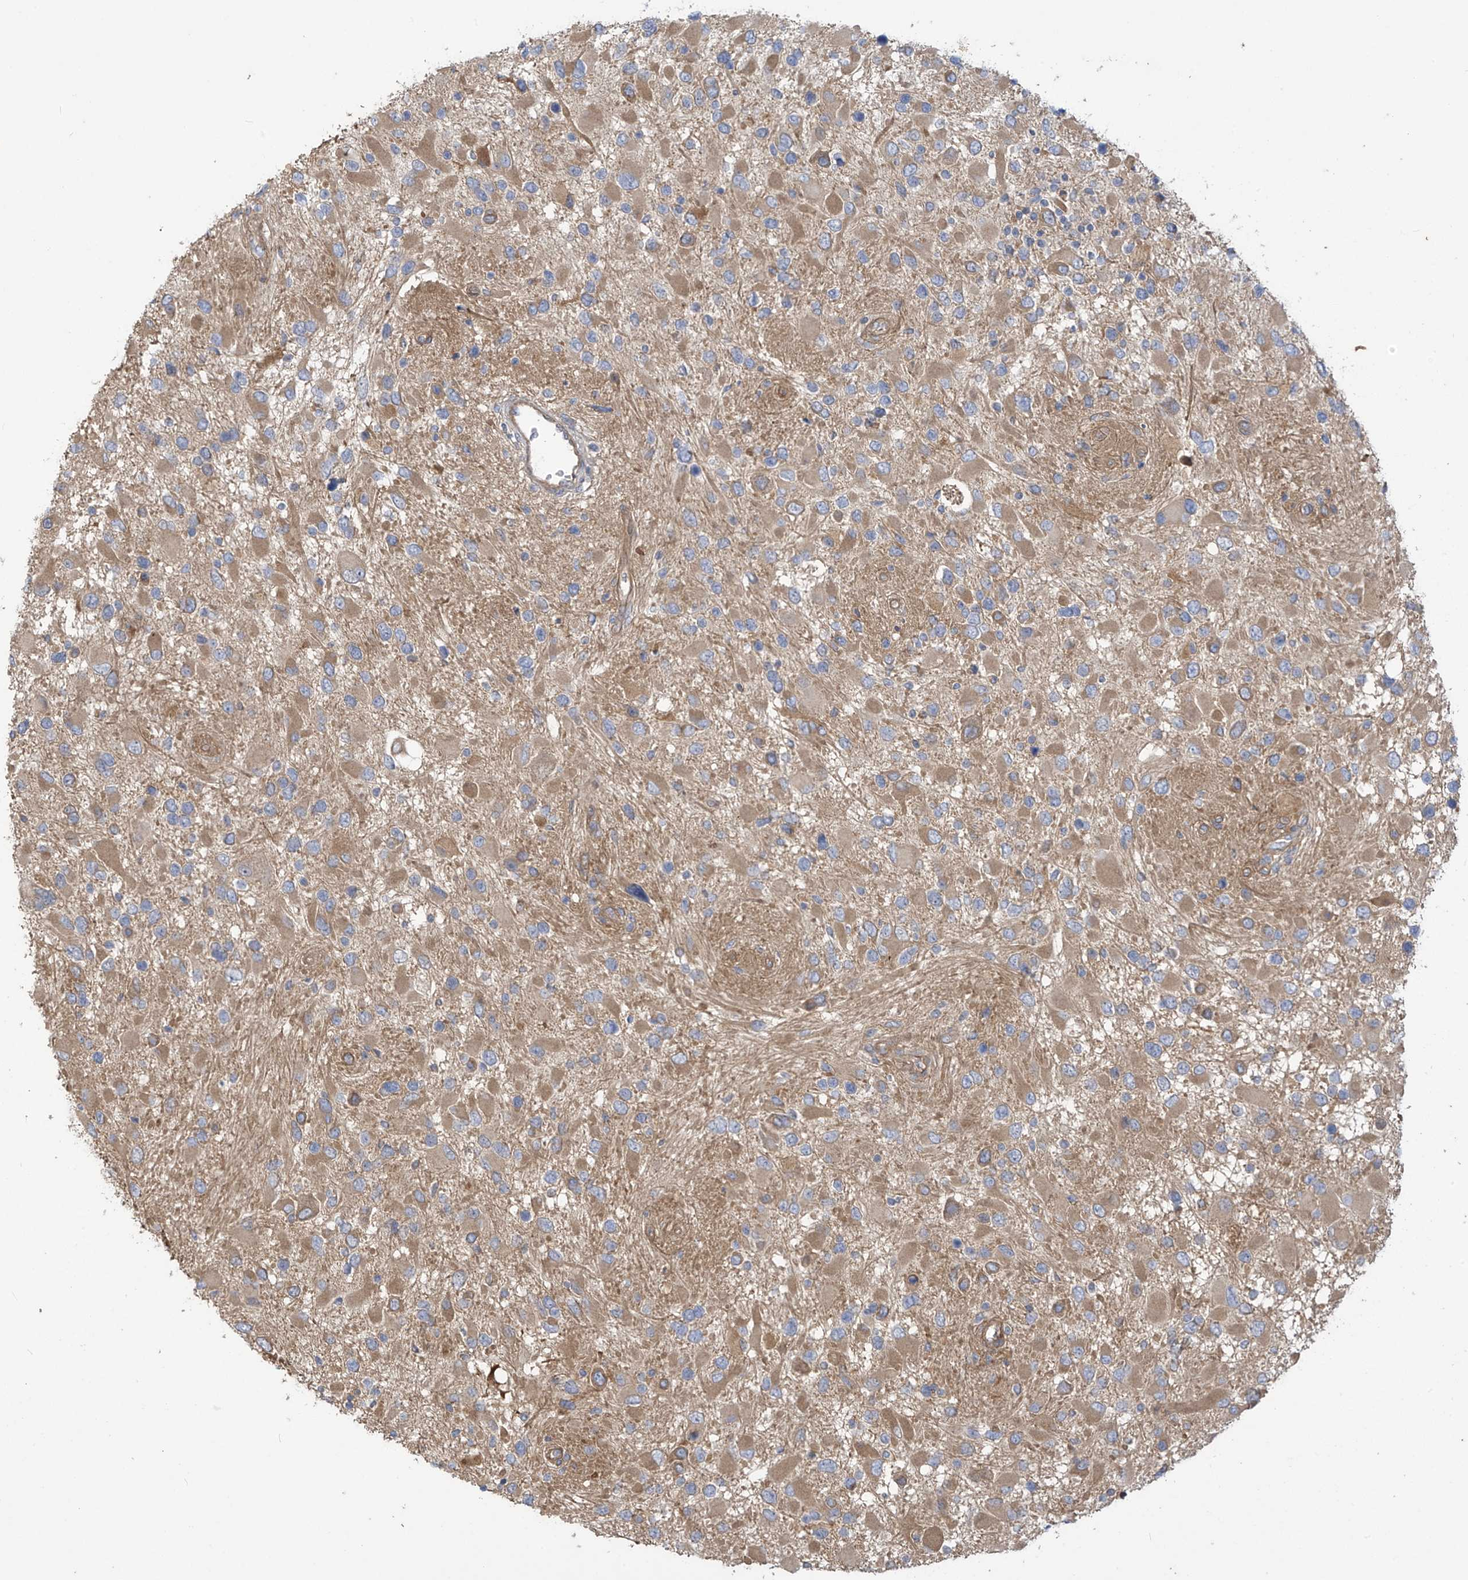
{"staining": {"intensity": "moderate", "quantity": ">75%", "location": "cytoplasmic/membranous"}, "tissue": "glioma", "cell_type": "Tumor cells", "image_type": "cancer", "snomed": [{"axis": "morphology", "description": "Glioma, malignant, High grade"}, {"axis": "topography", "description": "Brain"}], "caption": "About >75% of tumor cells in human malignant glioma (high-grade) exhibit moderate cytoplasmic/membranous protein staining as visualized by brown immunohistochemical staining.", "gene": "ADI1", "patient": {"sex": "male", "age": 53}}